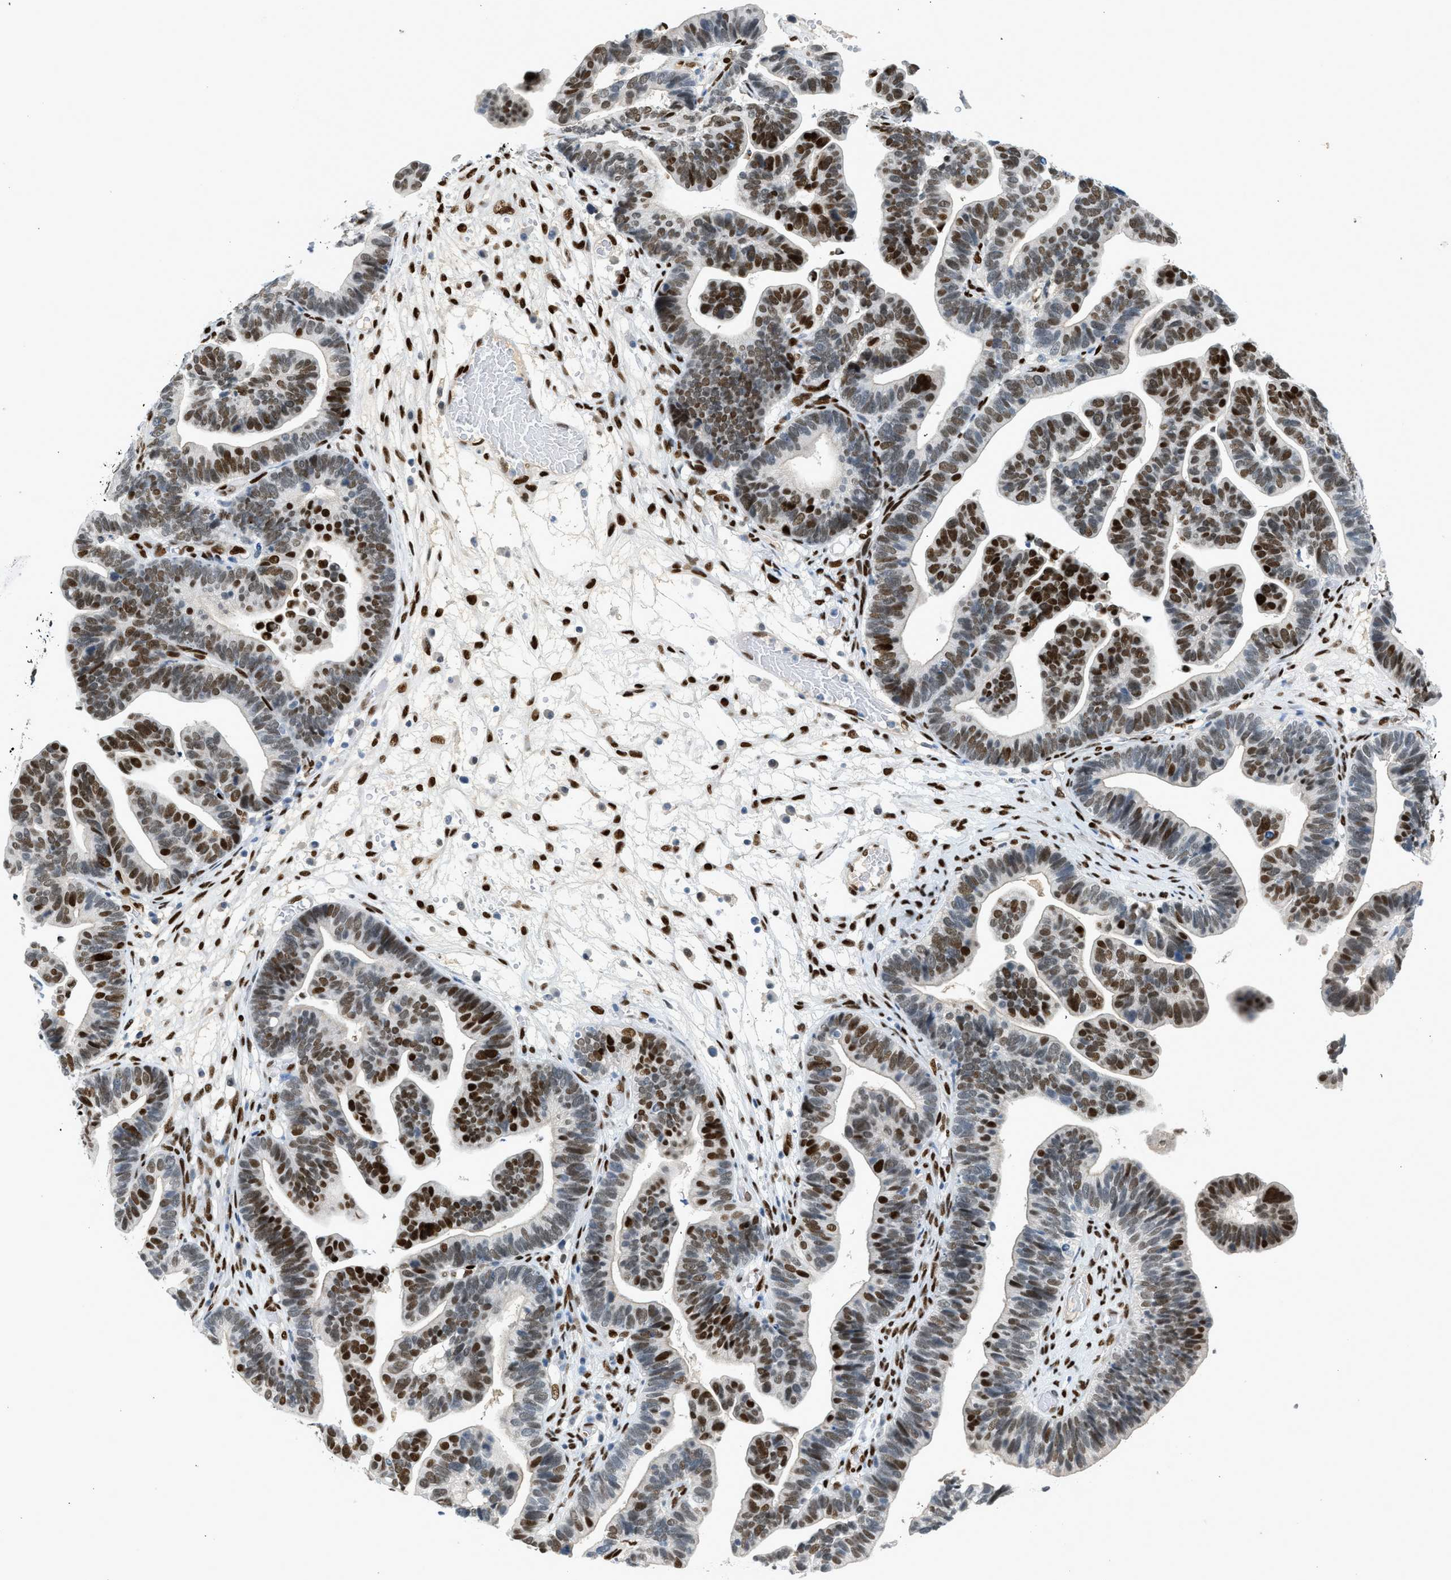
{"staining": {"intensity": "strong", "quantity": ">75%", "location": "nuclear"}, "tissue": "ovarian cancer", "cell_type": "Tumor cells", "image_type": "cancer", "snomed": [{"axis": "morphology", "description": "Cystadenocarcinoma, serous, NOS"}, {"axis": "topography", "description": "Ovary"}], "caption": "Ovarian serous cystadenocarcinoma stained with a brown dye reveals strong nuclear positive positivity in about >75% of tumor cells.", "gene": "ZBTB20", "patient": {"sex": "female", "age": 56}}